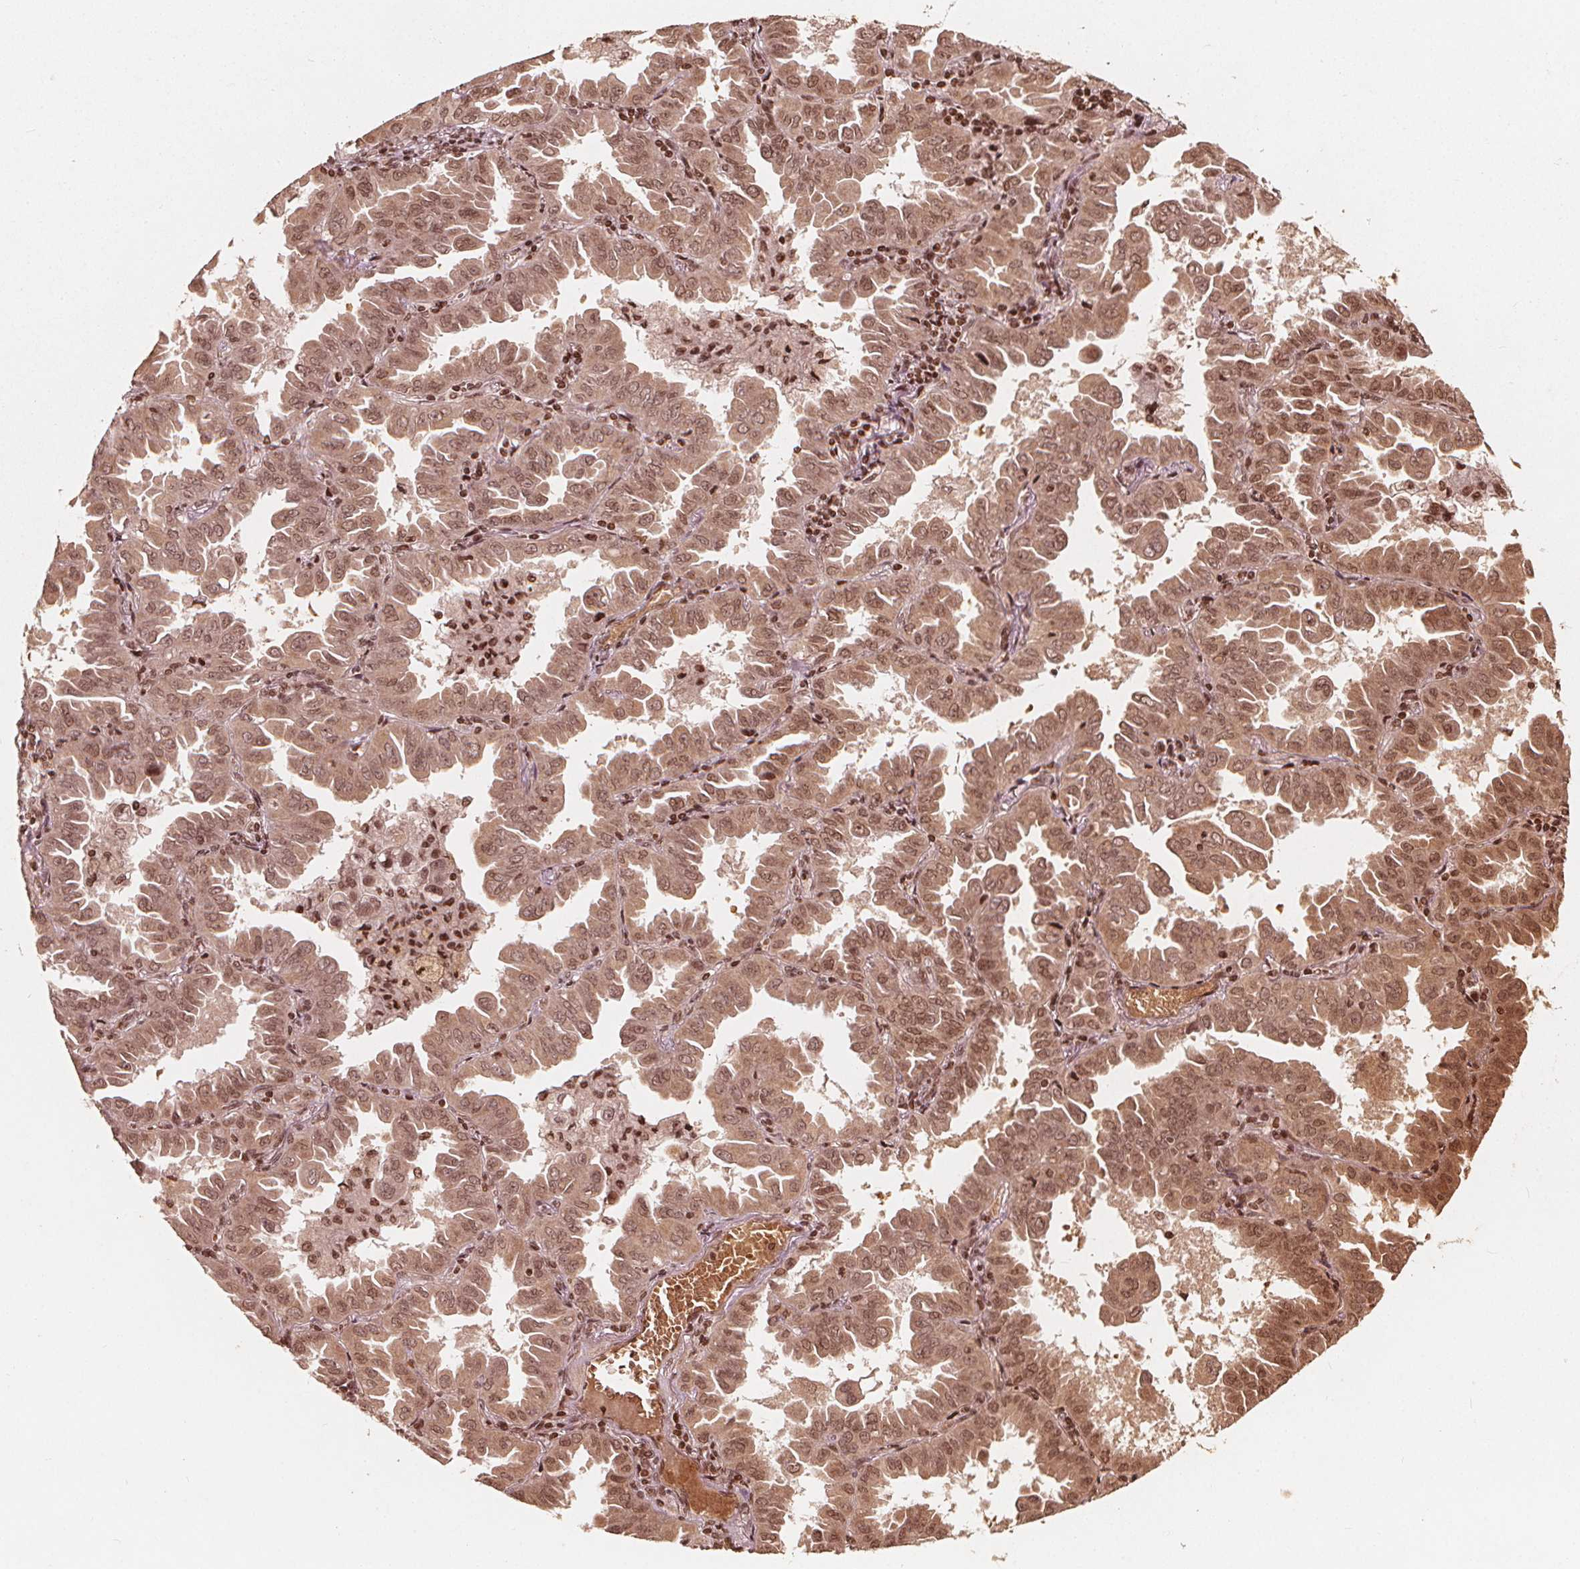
{"staining": {"intensity": "weak", "quantity": ">75%", "location": "nuclear"}, "tissue": "lung cancer", "cell_type": "Tumor cells", "image_type": "cancer", "snomed": [{"axis": "morphology", "description": "Adenocarcinoma, NOS"}, {"axis": "topography", "description": "Lung"}], "caption": "Lung cancer (adenocarcinoma) stained for a protein shows weak nuclear positivity in tumor cells.", "gene": "H3C14", "patient": {"sex": "male", "age": 64}}